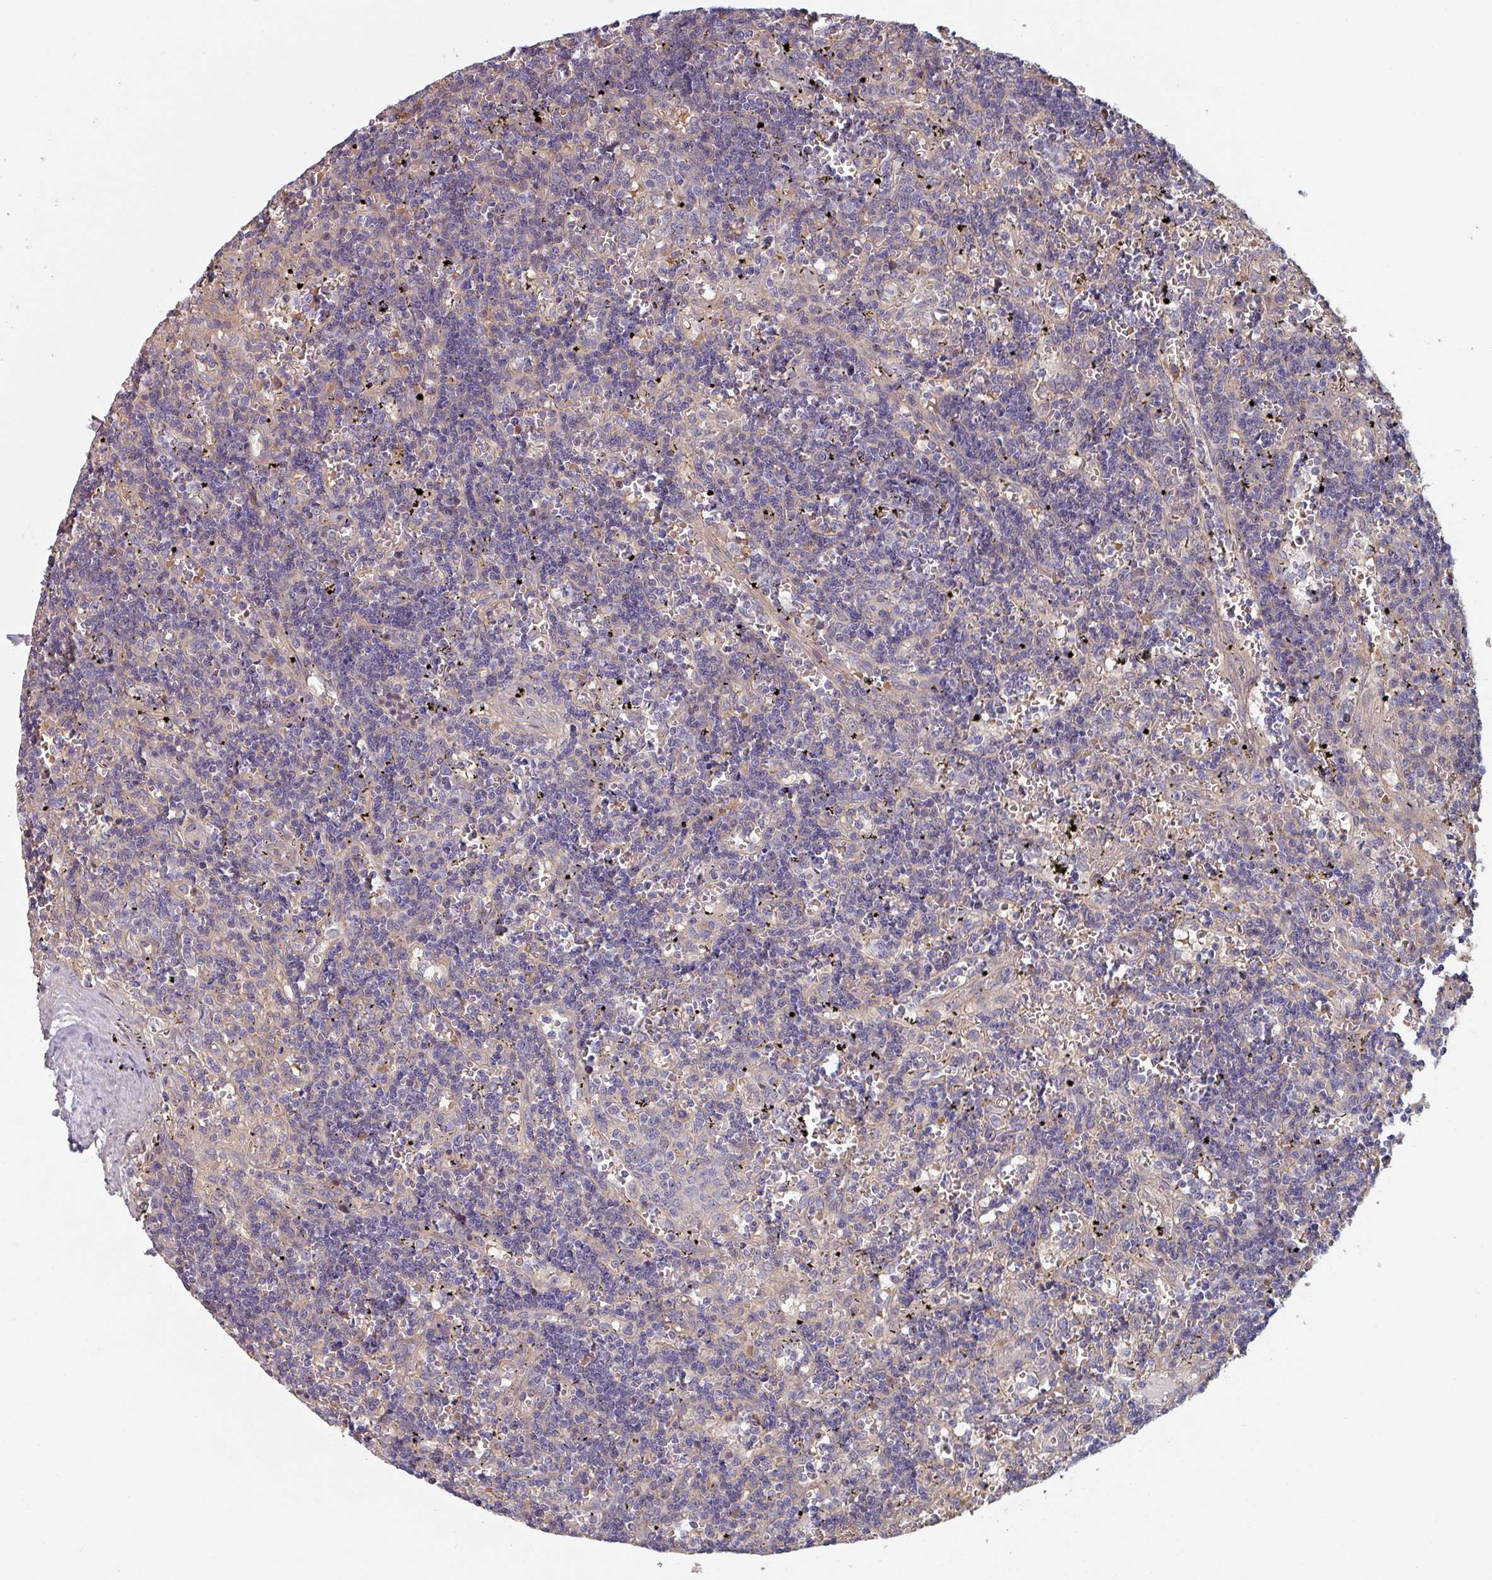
{"staining": {"intensity": "negative", "quantity": "none", "location": "none"}, "tissue": "lymphoma", "cell_type": "Tumor cells", "image_type": "cancer", "snomed": [{"axis": "morphology", "description": "Malignant lymphoma, non-Hodgkin's type, Low grade"}, {"axis": "topography", "description": "Spleen"}], "caption": "This is an IHC photomicrograph of lymphoma. There is no staining in tumor cells.", "gene": "C4BPB", "patient": {"sex": "male", "age": 60}}